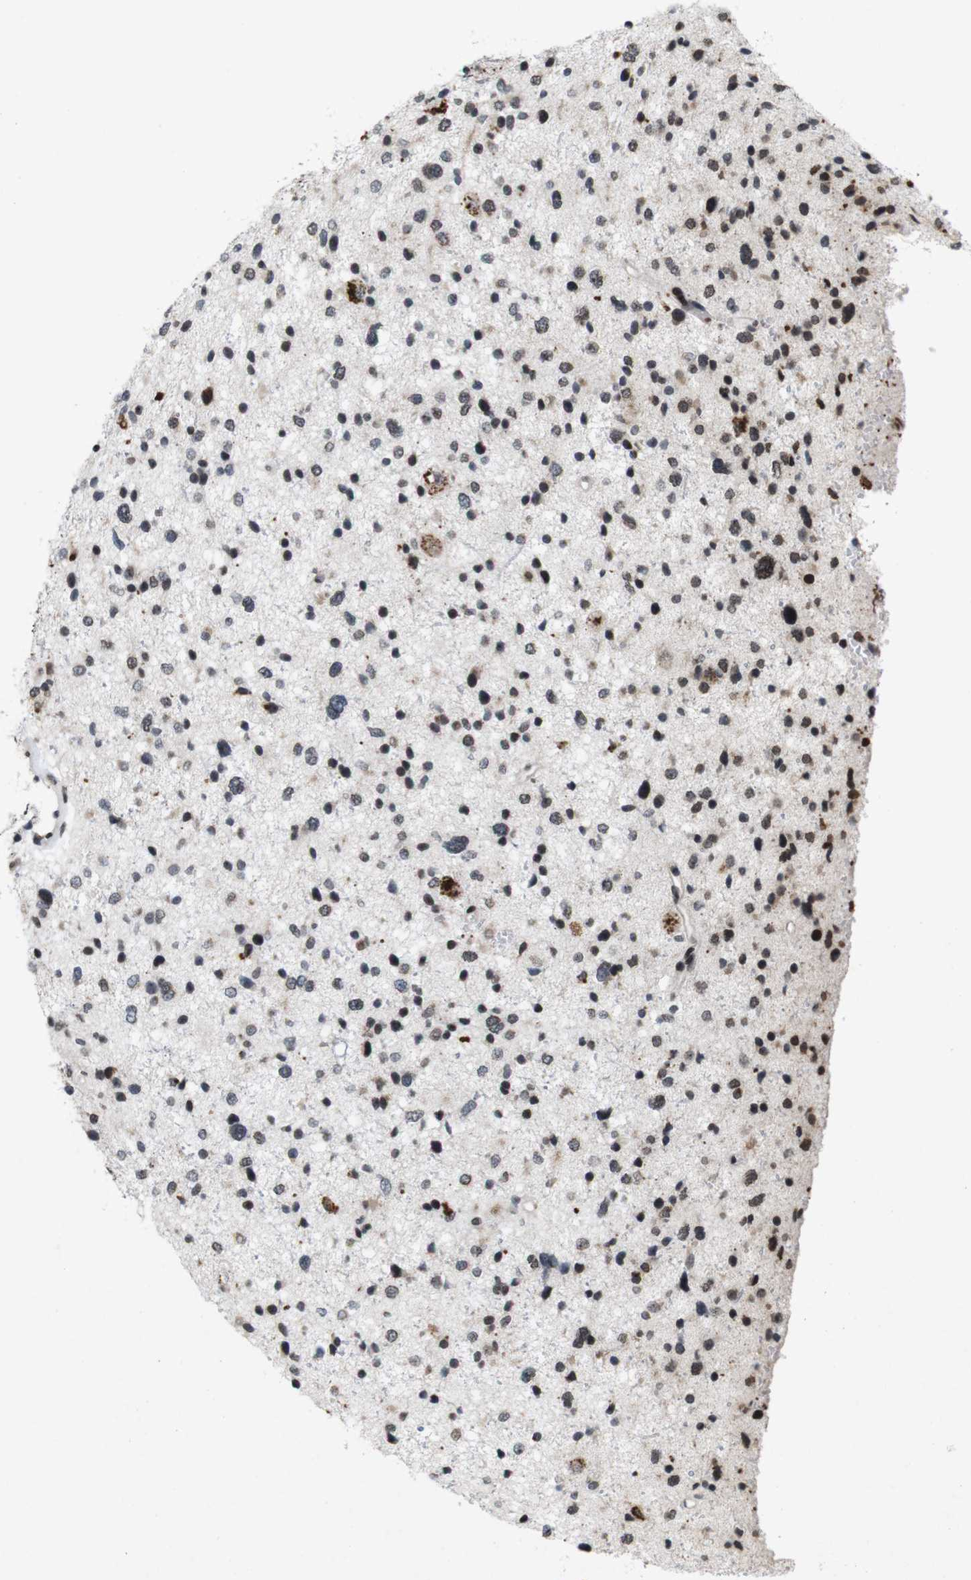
{"staining": {"intensity": "weak", "quantity": "25%-75%", "location": "nuclear"}, "tissue": "glioma", "cell_type": "Tumor cells", "image_type": "cancer", "snomed": [{"axis": "morphology", "description": "Glioma, malignant, Low grade"}, {"axis": "topography", "description": "Brain"}], "caption": "A high-resolution photomicrograph shows IHC staining of glioma, which displays weak nuclear positivity in about 25%-75% of tumor cells.", "gene": "MAGEH1", "patient": {"sex": "female", "age": 37}}